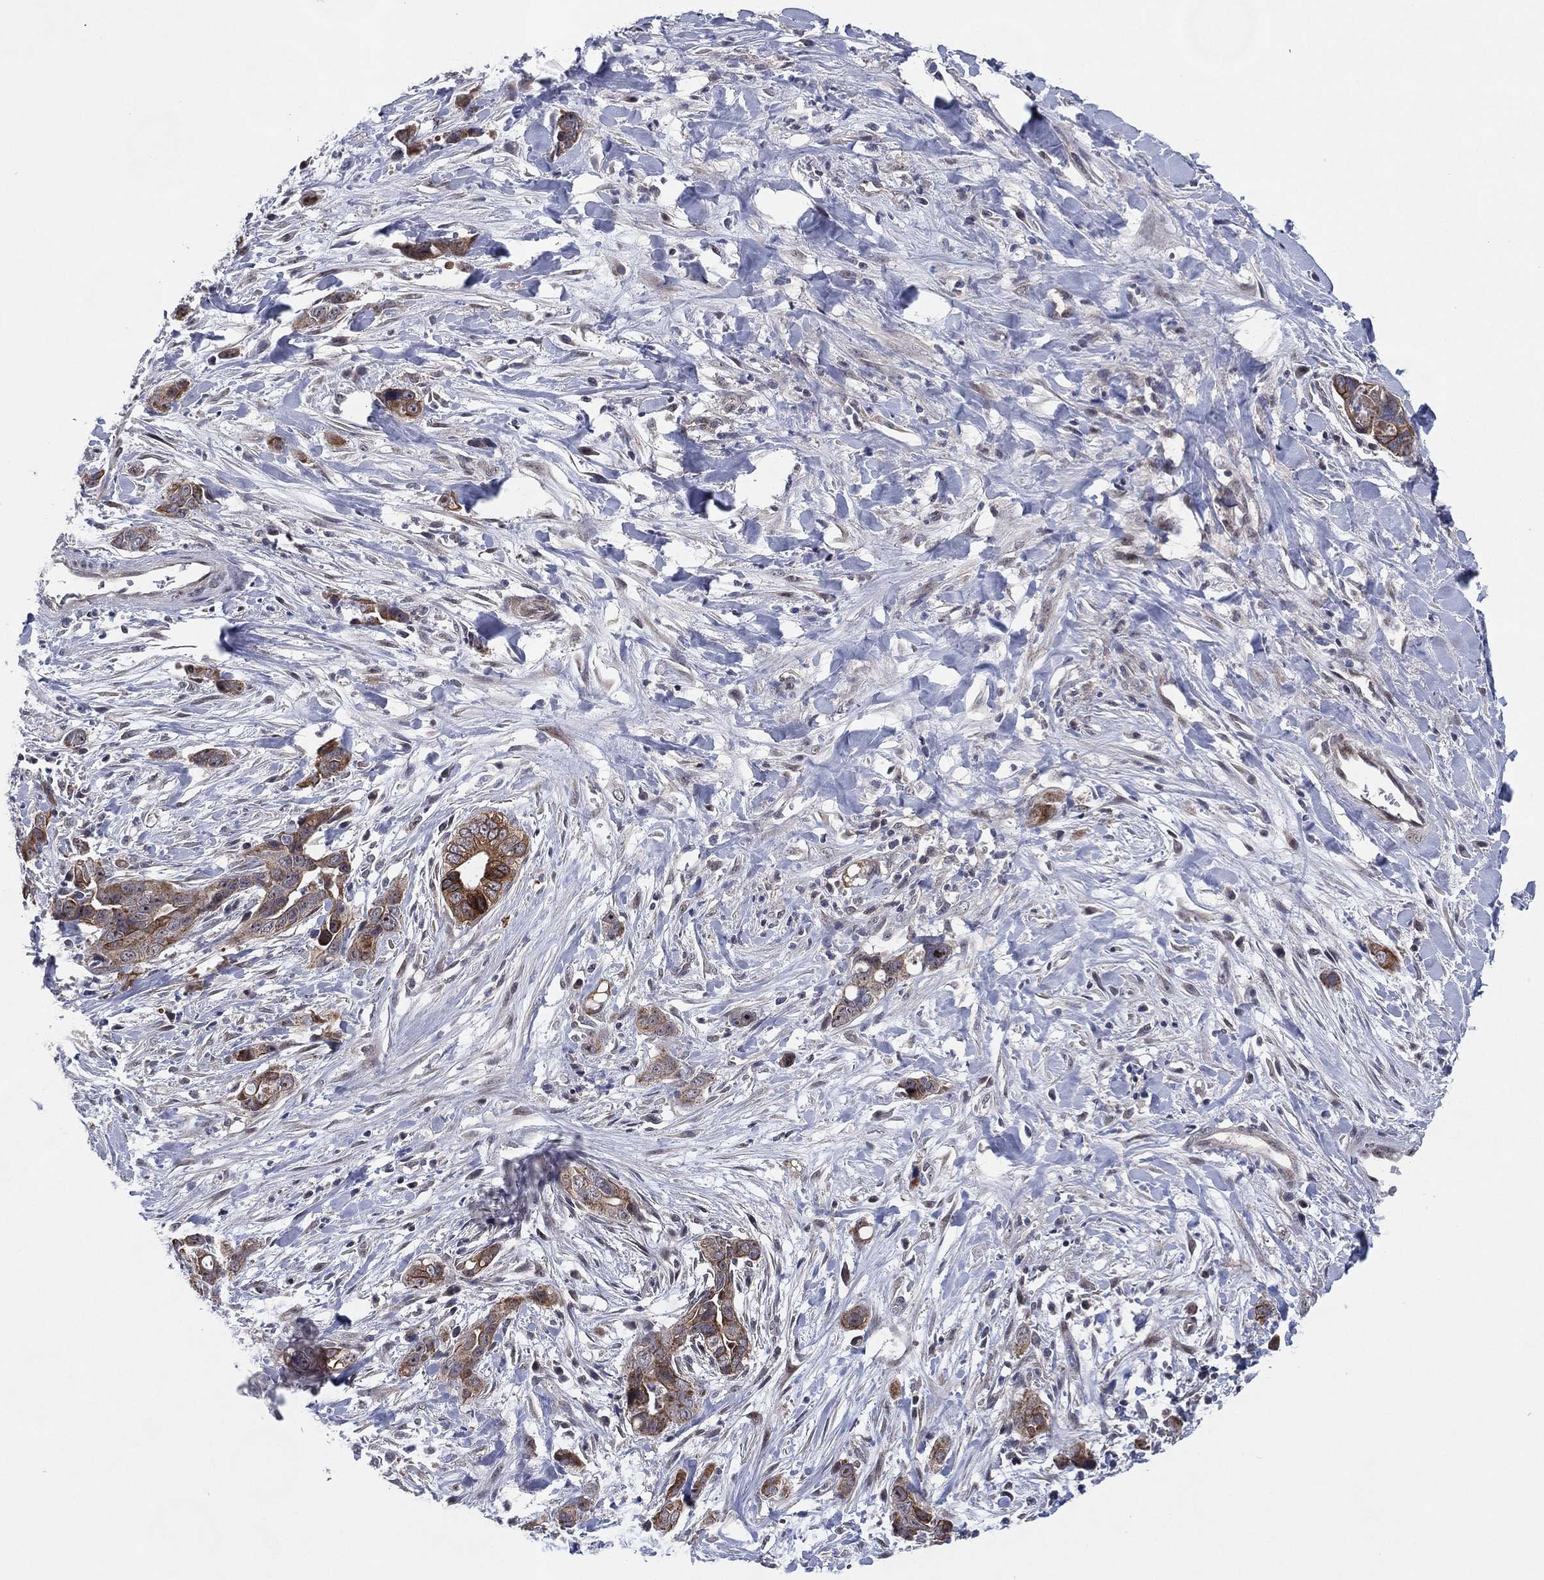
{"staining": {"intensity": "moderate", "quantity": "25%-75%", "location": "cytoplasmic/membranous"}, "tissue": "liver cancer", "cell_type": "Tumor cells", "image_type": "cancer", "snomed": [{"axis": "morphology", "description": "Cholangiocarcinoma"}, {"axis": "topography", "description": "Liver"}], "caption": "A brown stain shows moderate cytoplasmic/membranous staining of a protein in human liver cancer (cholangiocarcinoma) tumor cells. The protein of interest is shown in brown color, while the nuclei are stained blue.", "gene": "KAT14", "patient": {"sex": "female", "age": 79}}